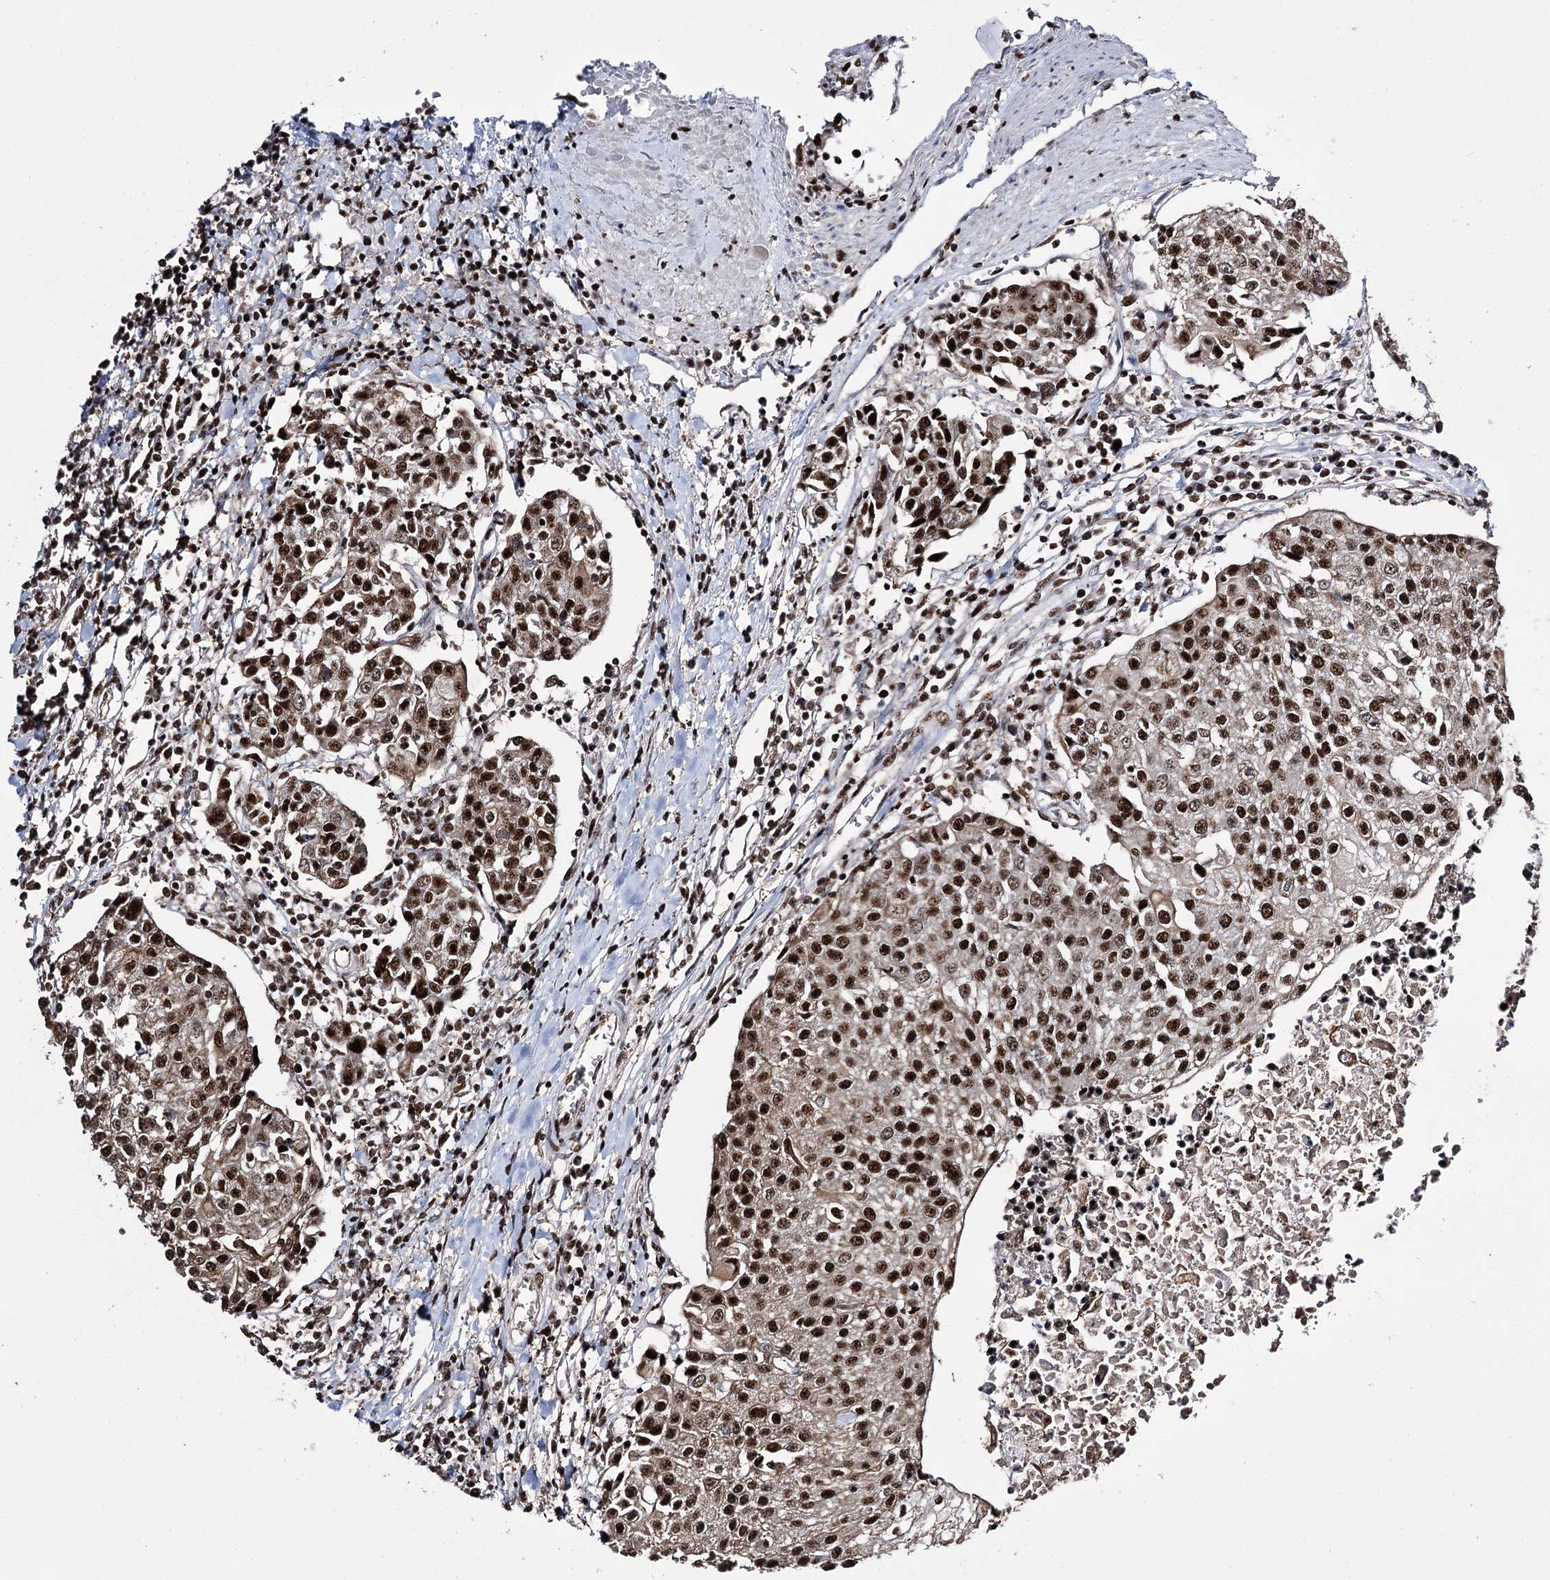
{"staining": {"intensity": "strong", "quantity": ">75%", "location": "nuclear"}, "tissue": "urothelial cancer", "cell_type": "Tumor cells", "image_type": "cancer", "snomed": [{"axis": "morphology", "description": "Urothelial carcinoma, High grade"}, {"axis": "topography", "description": "Urinary bladder"}], "caption": "Immunohistochemistry staining of urothelial cancer, which reveals high levels of strong nuclear staining in about >75% of tumor cells indicating strong nuclear protein staining. The staining was performed using DAB (brown) for protein detection and nuclei were counterstained in hematoxylin (blue).", "gene": "PRPF40A", "patient": {"sex": "female", "age": 85}}